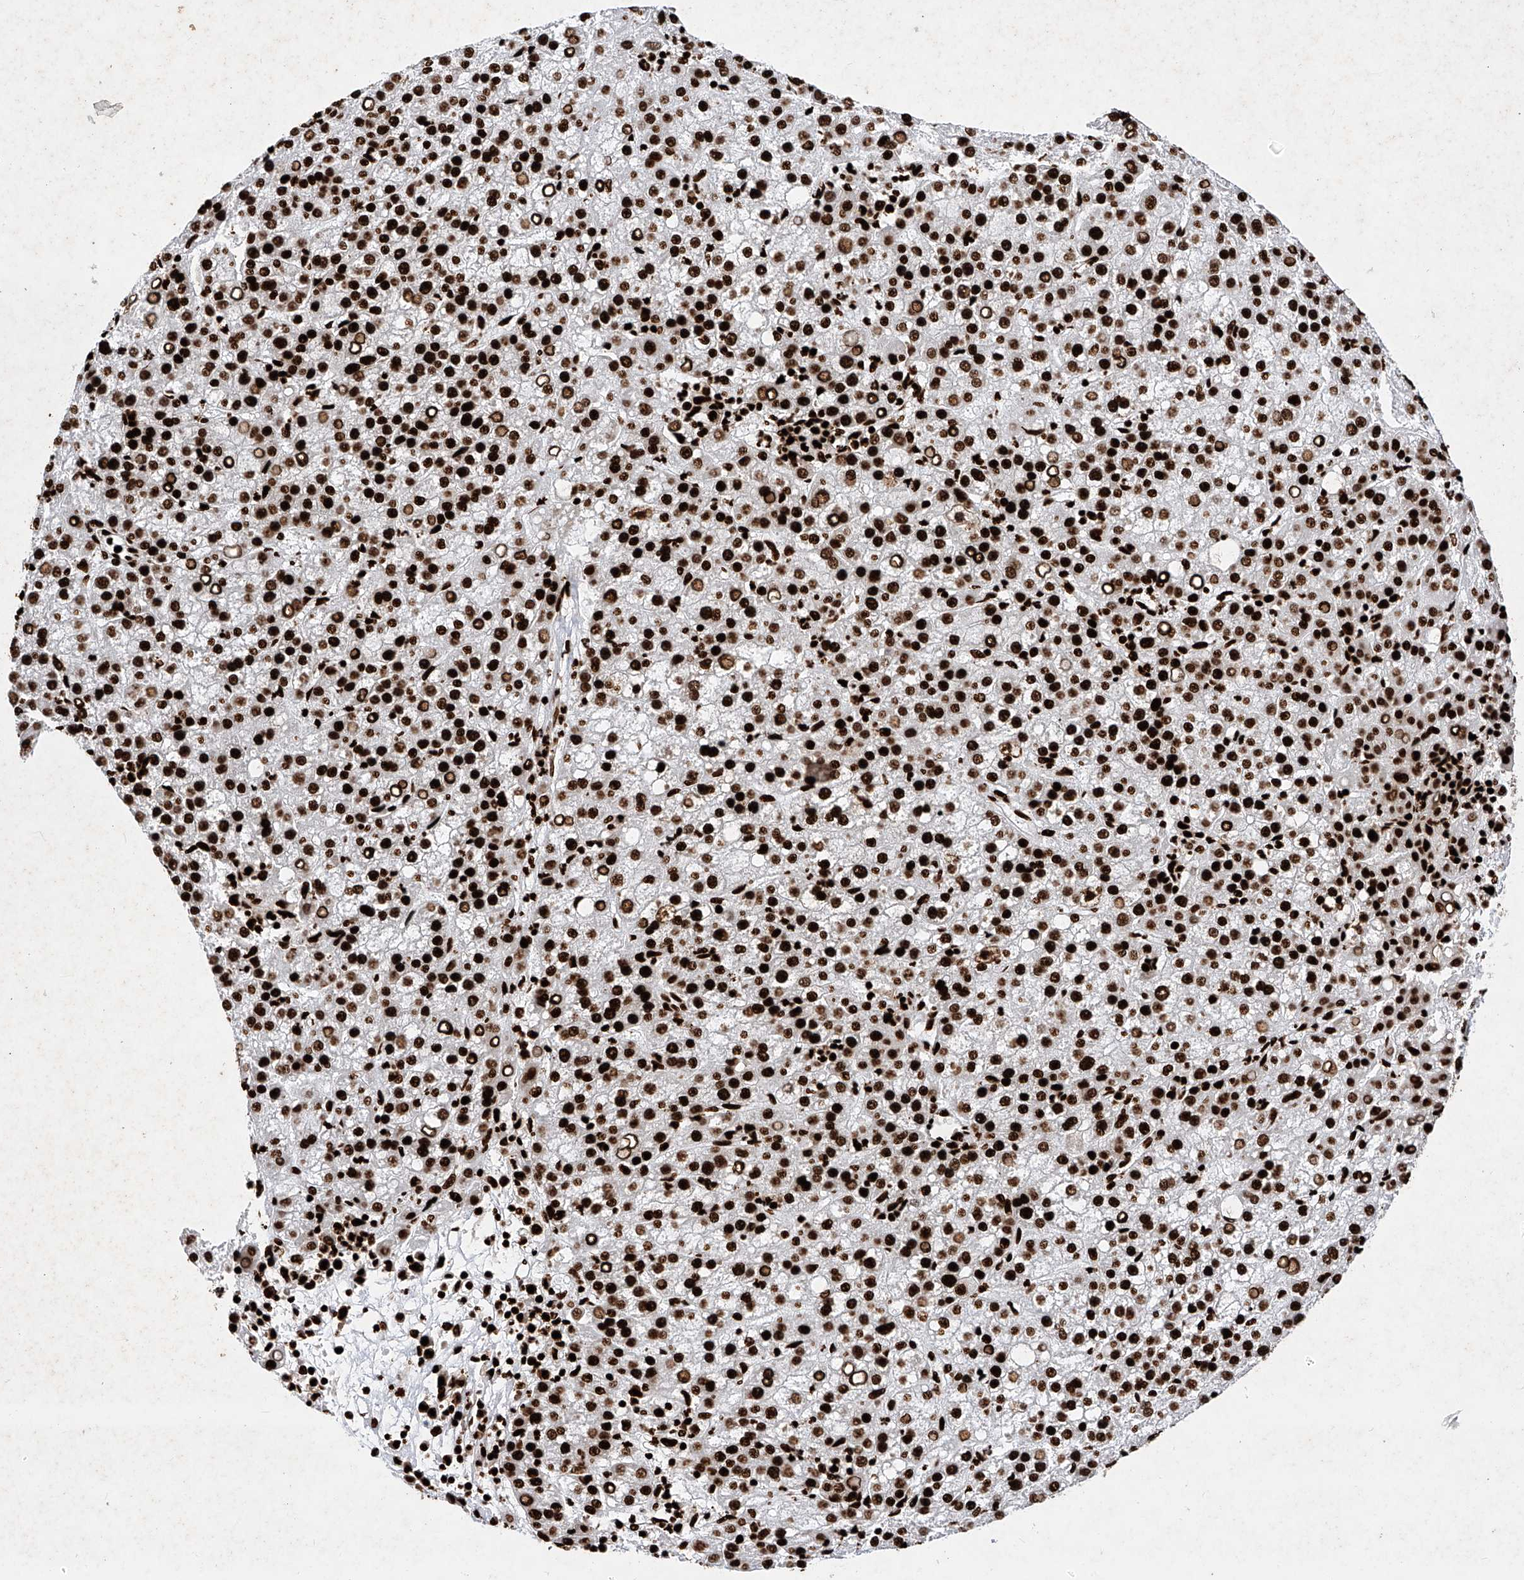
{"staining": {"intensity": "strong", "quantity": ">75%", "location": "nuclear"}, "tissue": "liver cancer", "cell_type": "Tumor cells", "image_type": "cancer", "snomed": [{"axis": "morphology", "description": "Carcinoma, Hepatocellular, NOS"}, {"axis": "topography", "description": "Liver"}], "caption": "Immunohistochemistry staining of hepatocellular carcinoma (liver), which demonstrates high levels of strong nuclear positivity in about >75% of tumor cells indicating strong nuclear protein positivity. The staining was performed using DAB (brown) for protein detection and nuclei were counterstained in hematoxylin (blue).", "gene": "SRSF6", "patient": {"sex": "female", "age": 58}}